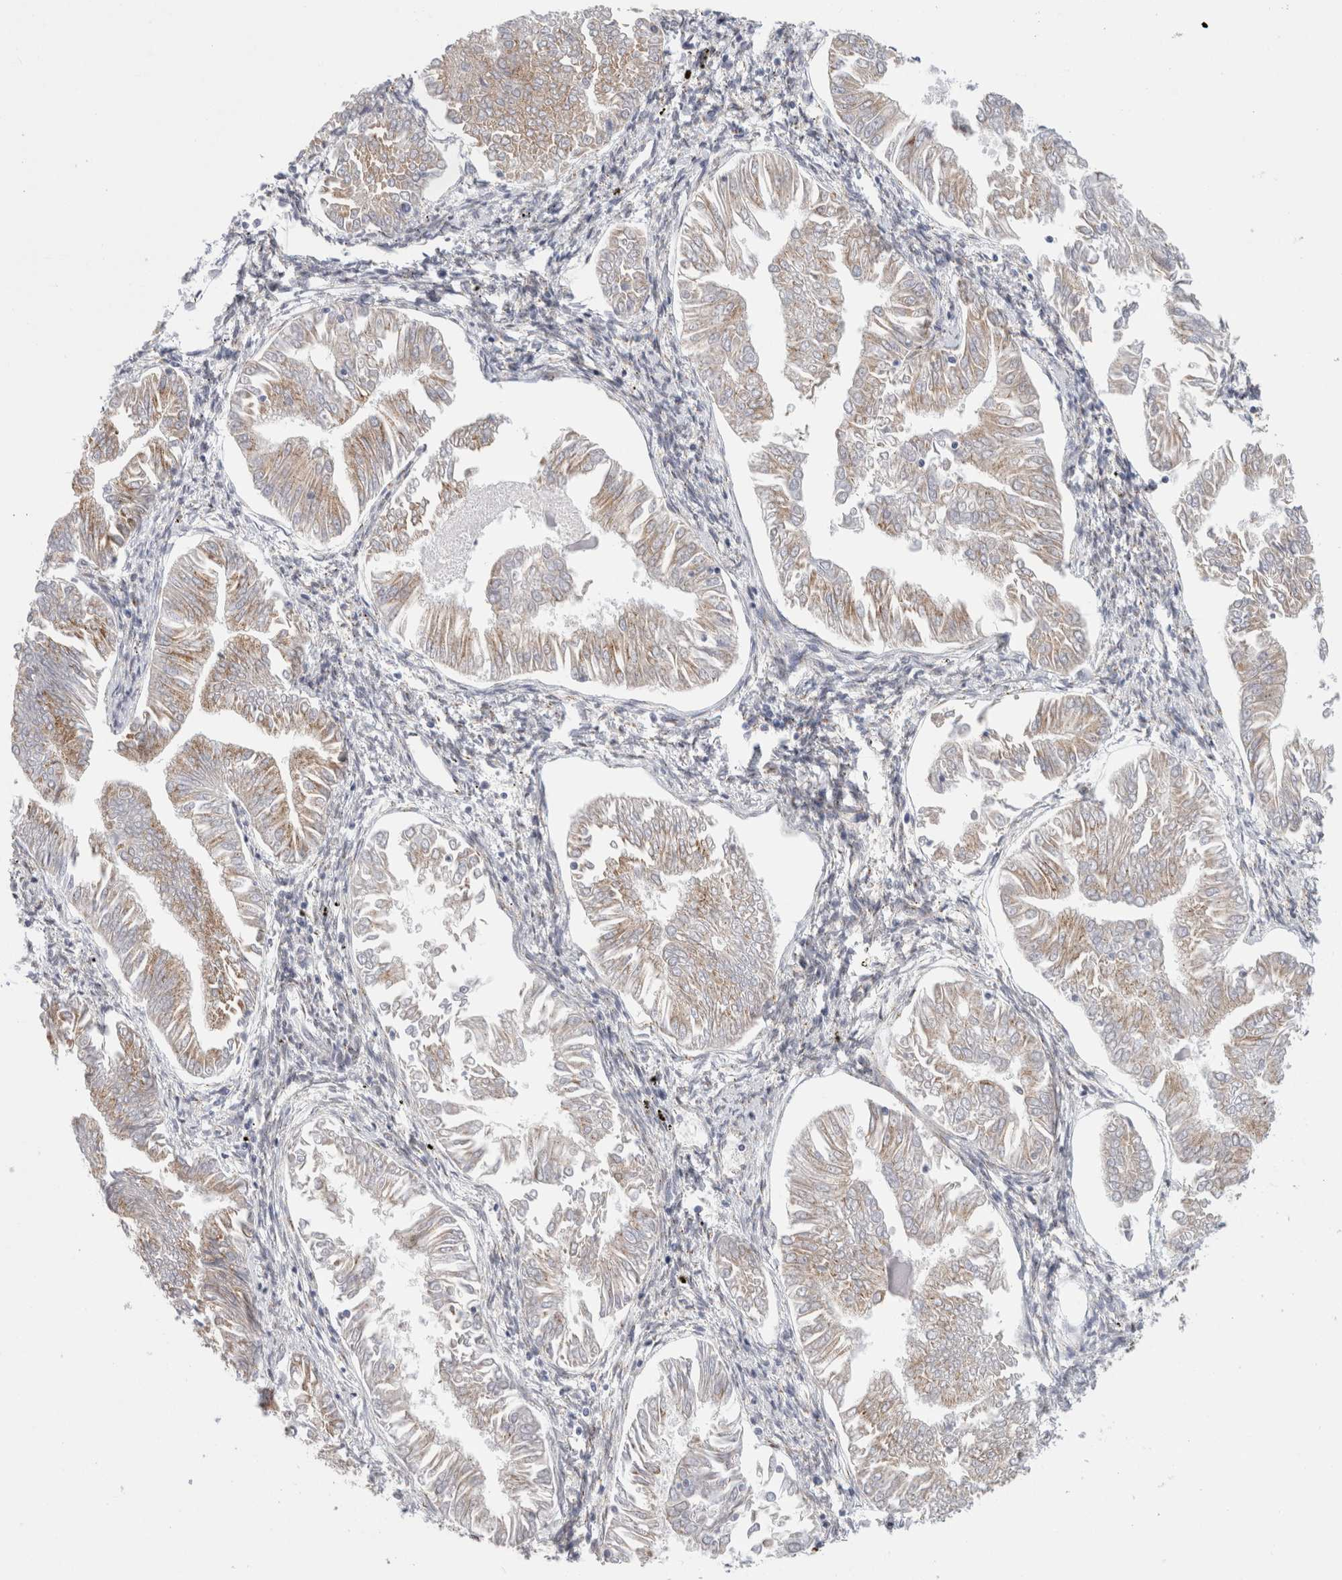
{"staining": {"intensity": "weak", "quantity": ">75%", "location": "cytoplasmic/membranous"}, "tissue": "endometrial cancer", "cell_type": "Tumor cells", "image_type": "cancer", "snomed": [{"axis": "morphology", "description": "Adenocarcinoma, NOS"}, {"axis": "topography", "description": "Endometrium"}], "caption": "Protein expression analysis of adenocarcinoma (endometrial) reveals weak cytoplasmic/membranous positivity in approximately >75% of tumor cells.", "gene": "MCFD2", "patient": {"sex": "female", "age": 53}}